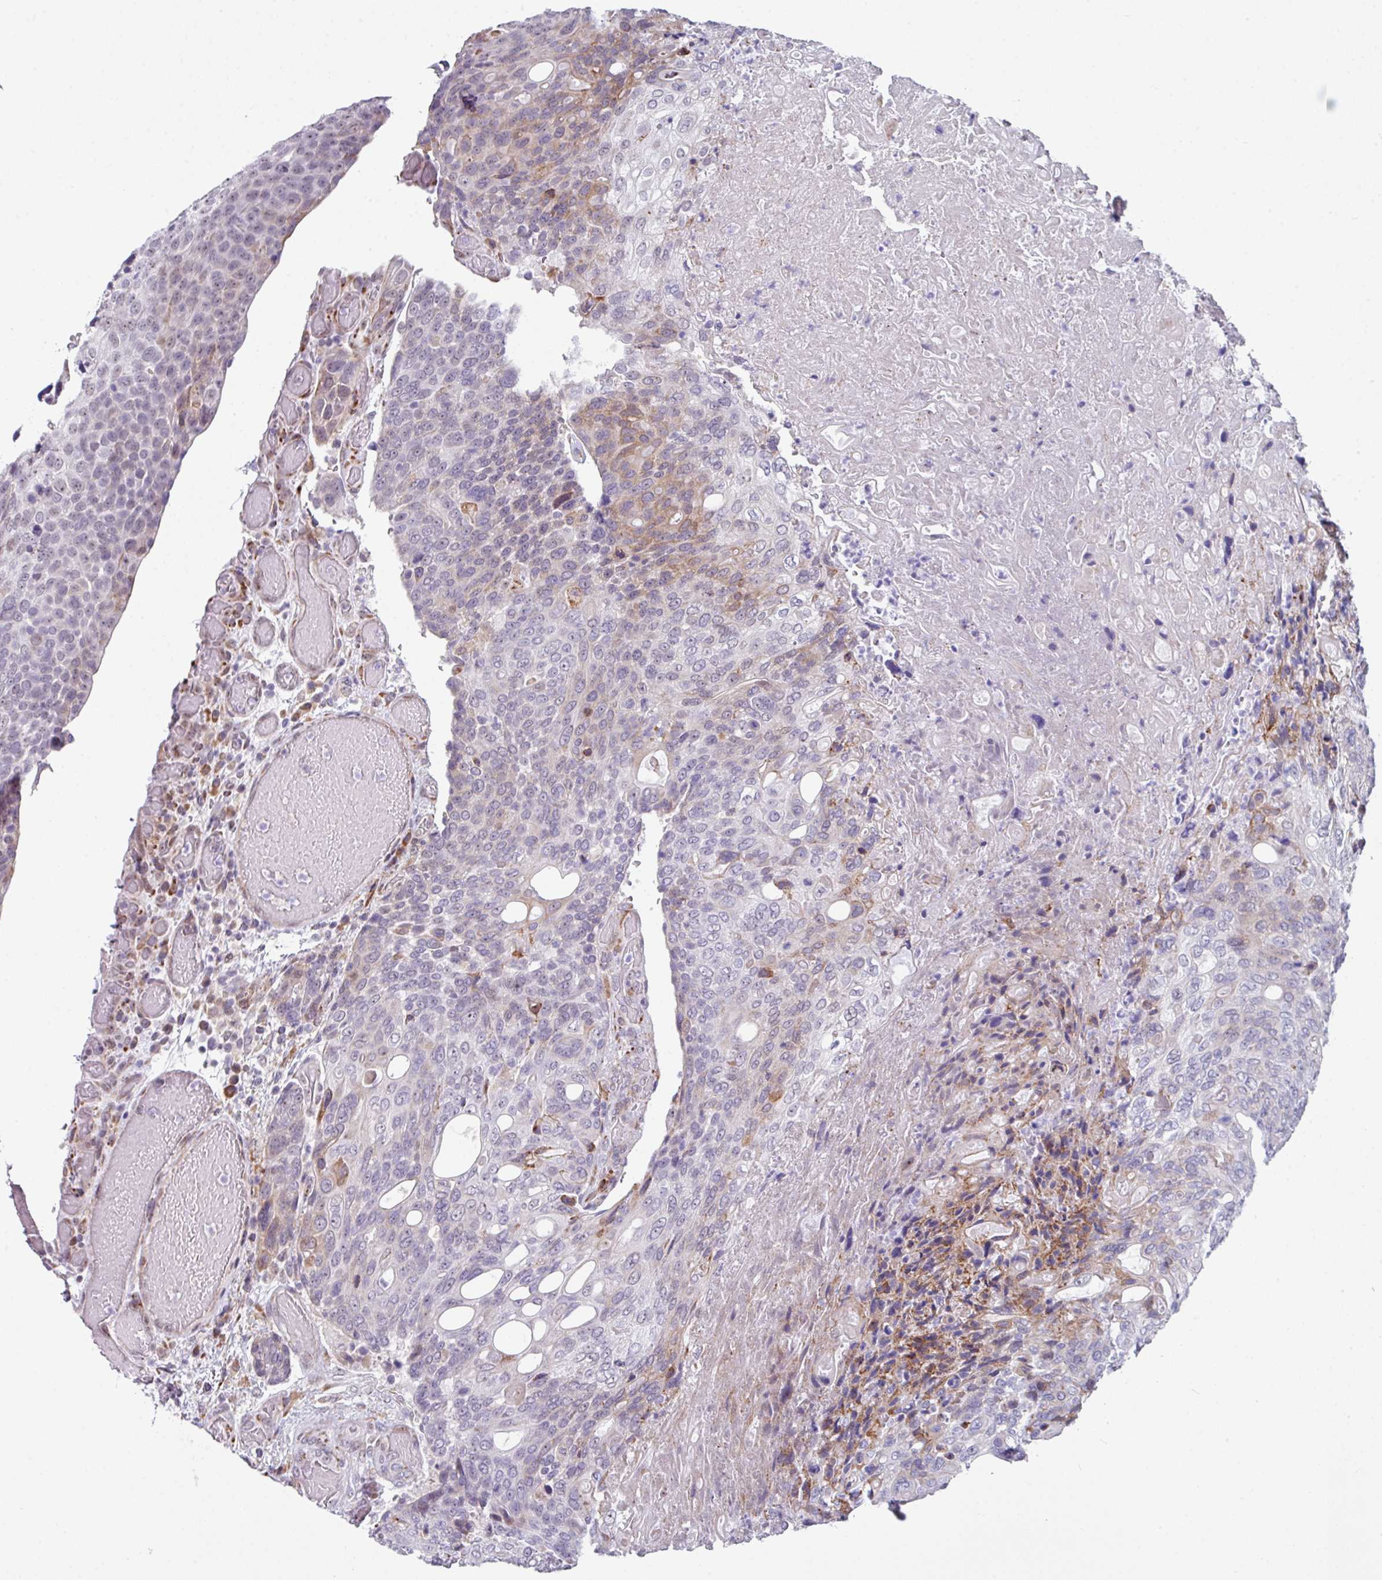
{"staining": {"intensity": "moderate", "quantity": "<25%", "location": "cytoplasmic/membranous"}, "tissue": "urothelial cancer", "cell_type": "Tumor cells", "image_type": "cancer", "snomed": [{"axis": "morphology", "description": "Urothelial carcinoma, High grade"}, {"axis": "topography", "description": "Urinary bladder"}], "caption": "There is low levels of moderate cytoplasmic/membranous positivity in tumor cells of urothelial cancer, as demonstrated by immunohistochemical staining (brown color).", "gene": "BMS1", "patient": {"sex": "female", "age": 70}}